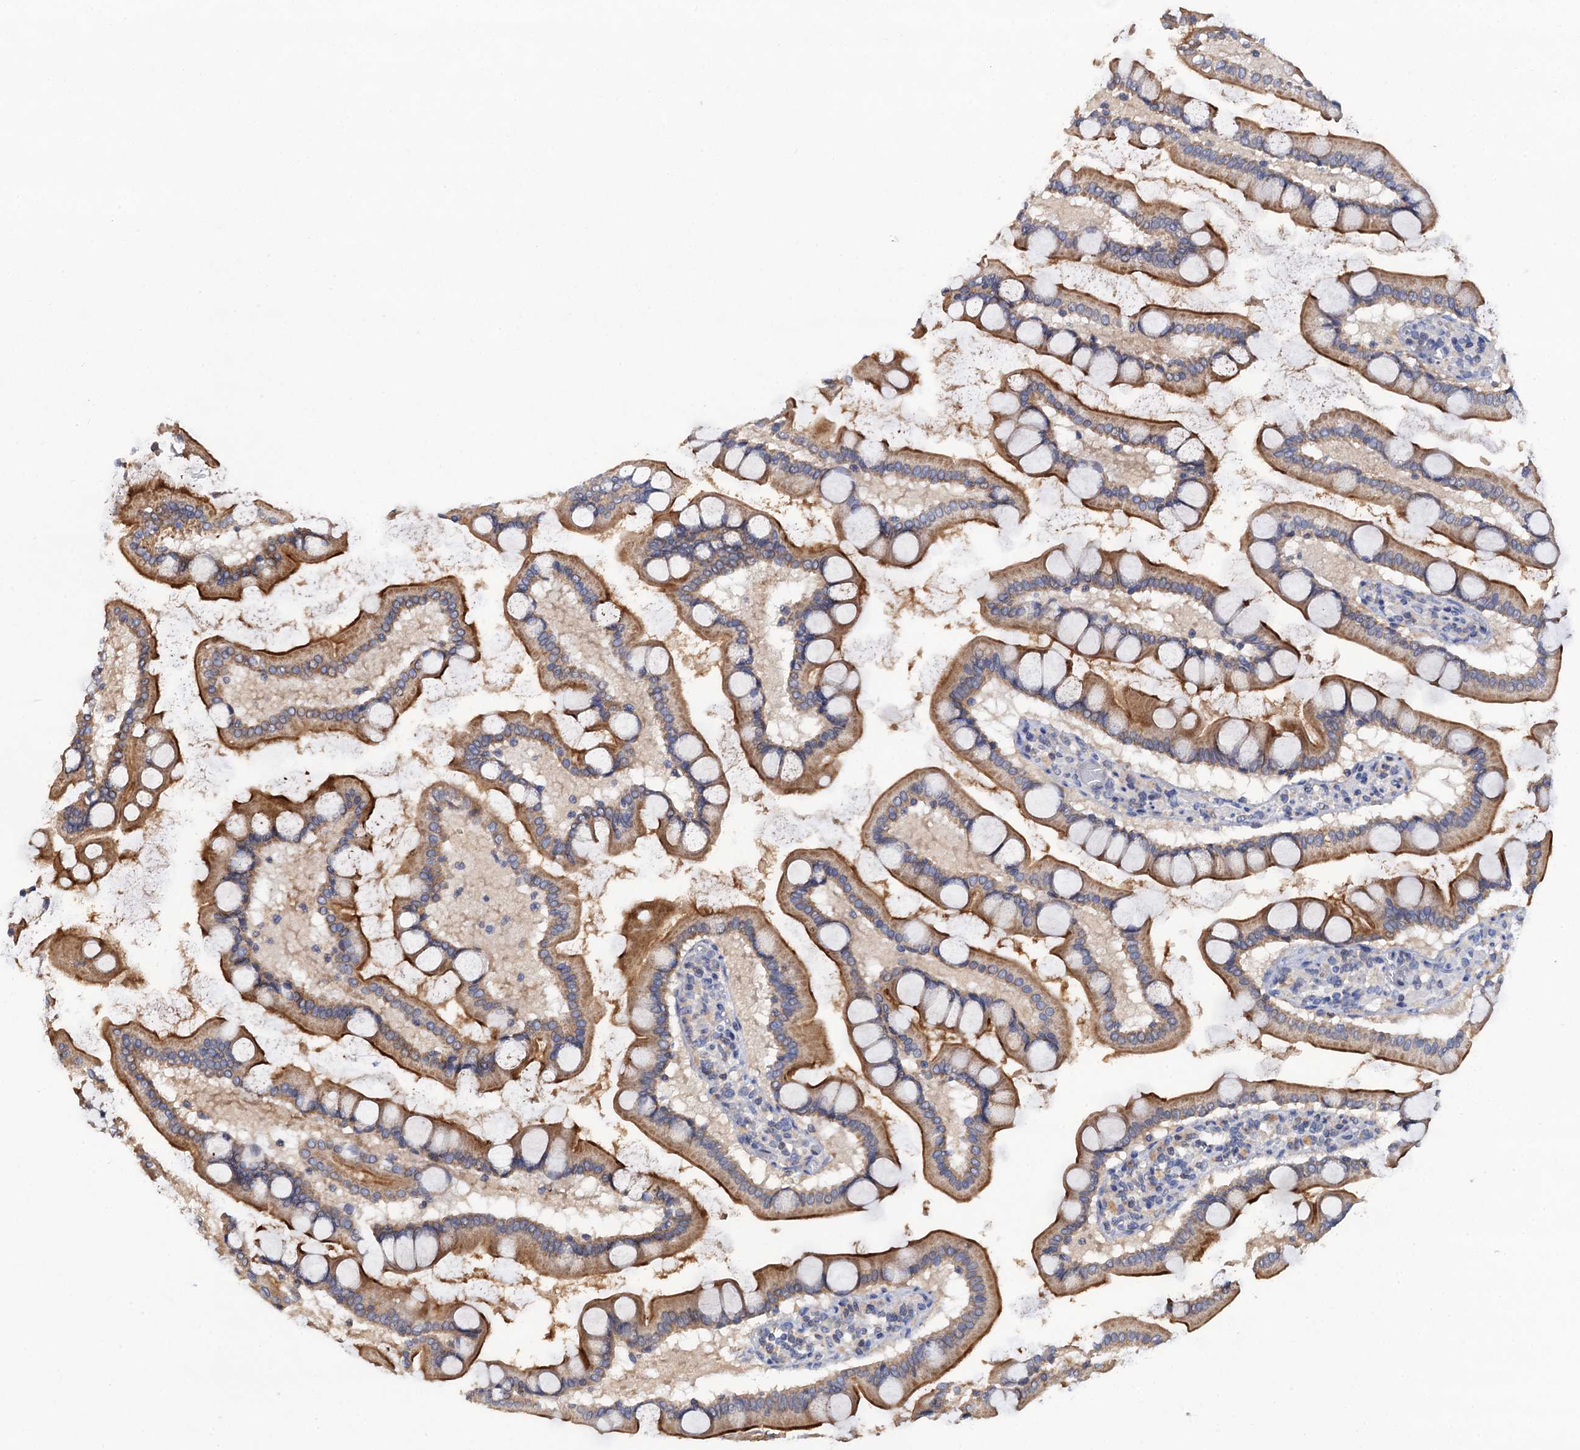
{"staining": {"intensity": "moderate", "quantity": ">75%", "location": "cytoplasmic/membranous"}, "tissue": "small intestine", "cell_type": "Glandular cells", "image_type": "normal", "snomed": [{"axis": "morphology", "description": "Normal tissue, NOS"}, {"axis": "topography", "description": "Small intestine"}], "caption": "Immunohistochemical staining of benign small intestine exhibits >75% levels of moderate cytoplasmic/membranous protein positivity in approximately >75% of glandular cells.", "gene": "MRPL48", "patient": {"sex": "male", "age": 41}}